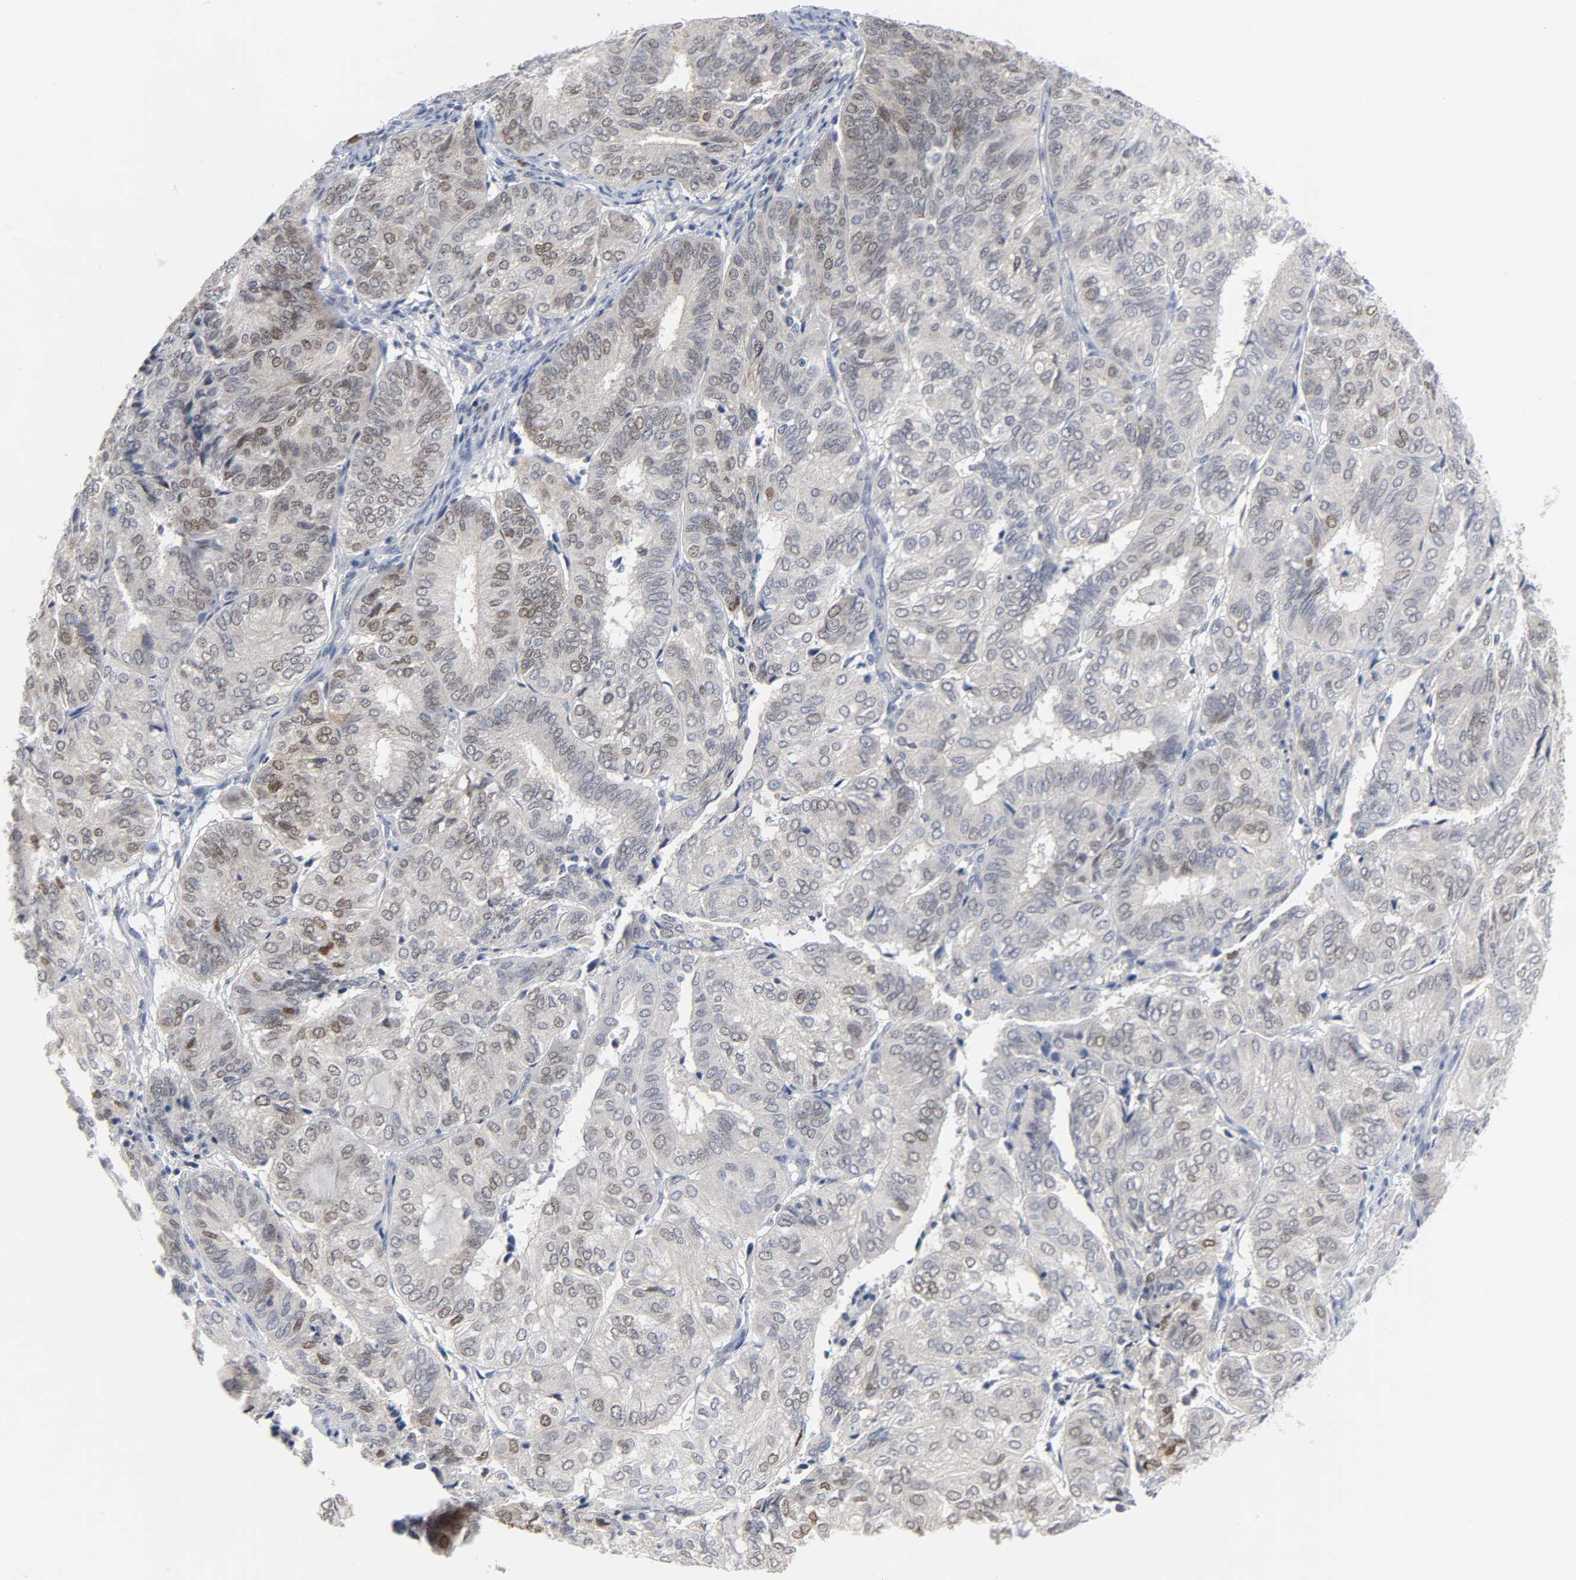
{"staining": {"intensity": "weak", "quantity": "25%-75%", "location": "nuclear"}, "tissue": "endometrial cancer", "cell_type": "Tumor cells", "image_type": "cancer", "snomed": [{"axis": "morphology", "description": "Adenocarcinoma, NOS"}, {"axis": "topography", "description": "Uterus"}], "caption": "Protein staining shows weak nuclear expression in approximately 25%-75% of tumor cells in endometrial cancer. (DAB (3,3'-diaminobenzidine) IHC with brightfield microscopy, high magnification).", "gene": "WEE1", "patient": {"sex": "female", "age": 60}}